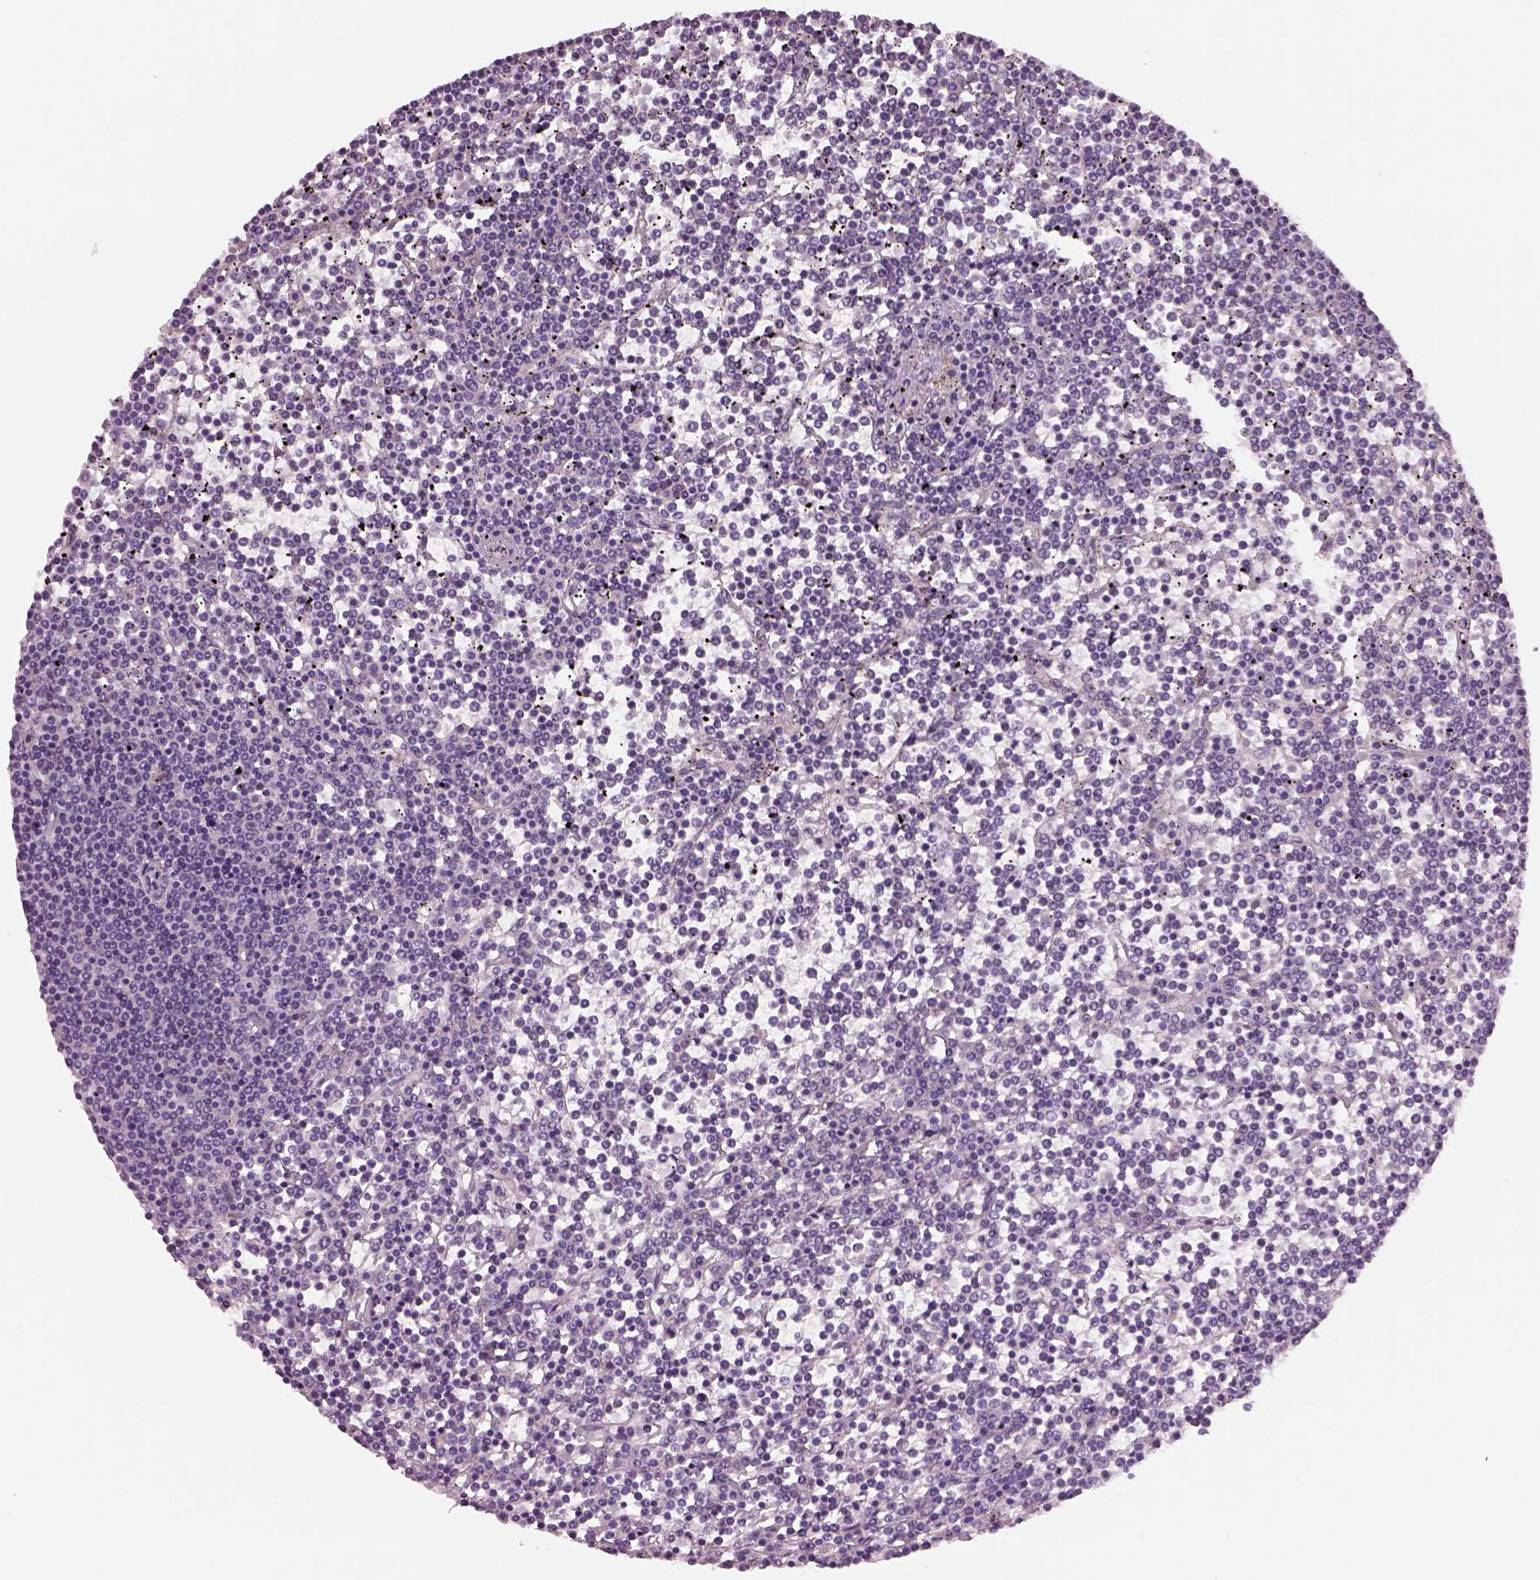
{"staining": {"intensity": "negative", "quantity": "none", "location": "none"}, "tissue": "lymphoma", "cell_type": "Tumor cells", "image_type": "cancer", "snomed": [{"axis": "morphology", "description": "Malignant lymphoma, non-Hodgkin's type, Low grade"}, {"axis": "topography", "description": "Spleen"}], "caption": "A micrograph of lymphoma stained for a protein displays no brown staining in tumor cells.", "gene": "PLPP7", "patient": {"sex": "female", "age": 19}}